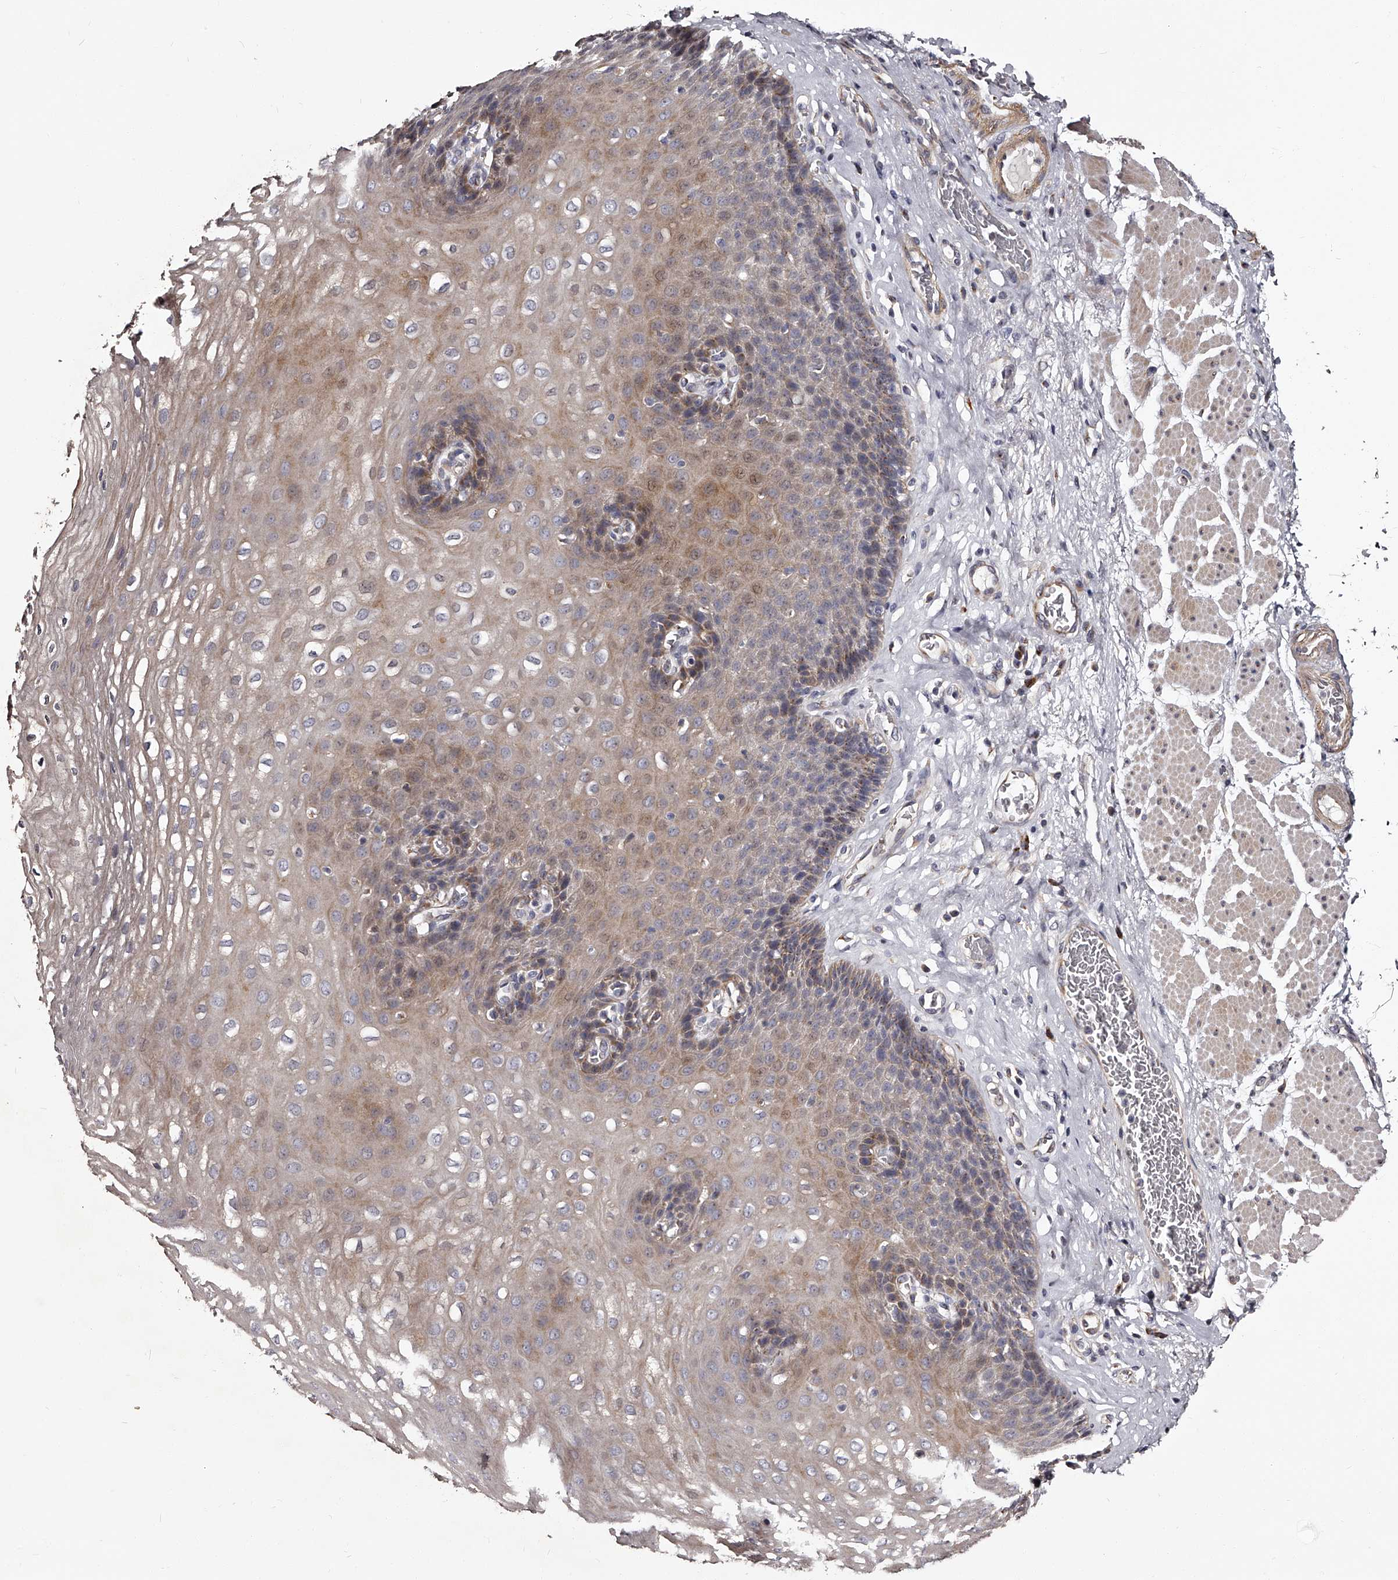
{"staining": {"intensity": "moderate", "quantity": "25%-75%", "location": "cytoplasmic/membranous,nuclear"}, "tissue": "esophagus", "cell_type": "Squamous epithelial cells", "image_type": "normal", "snomed": [{"axis": "morphology", "description": "Normal tissue, NOS"}, {"axis": "topography", "description": "Esophagus"}], "caption": "A histopathology image of human esophagus stained for a protein displays moderate cytoplasmic/membranous,nuclear brown staining in squamous epithelial cells. (DAB (3,3'-diaminobenzidine) IHC with brightfield microscopy, high magnification).", "gene": "RSC1A1", "patient": {"sex": "female", "age": 66}}